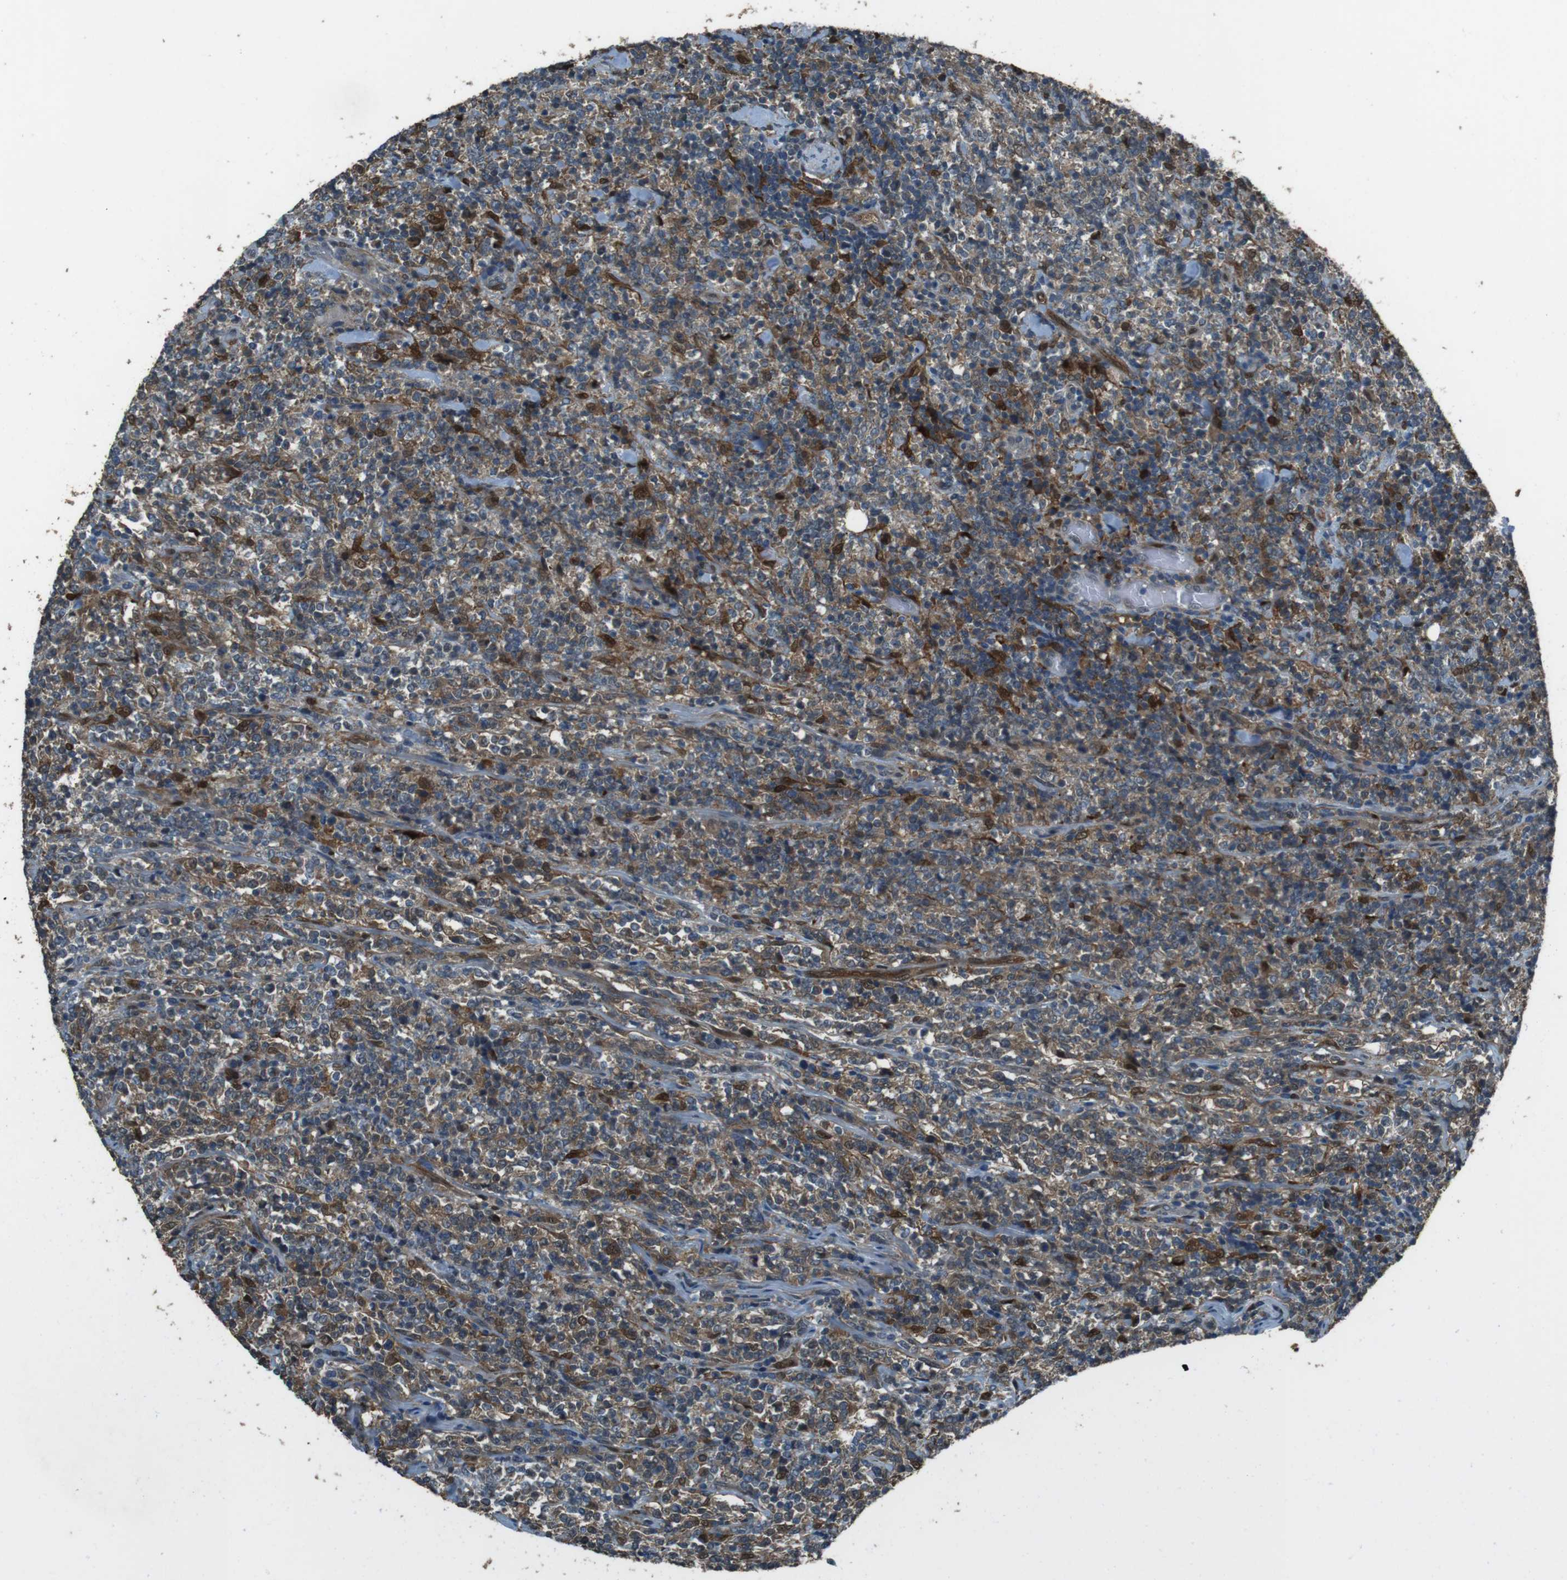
{"staining": {"intensity": "moderate", "quantity": "25%-75%", "location": "cytoplasmic/membranous,nuclear"}, "tissue": "lymphoma", "cell_type": "Tumor cells", "image_type": "cancer", "snomed": [{"axis": "morphology", "description": "Malignant lymphoma, non-Hodgkin's type, High grade"}, {"axis": "topography", "description": "Soft tissue"}], "caption": "About 25%-75% of tumor cells in lymphoma display moderate cytoplasmic/membranous and nuclear protein positivity as visualized by brown immunohistochemical staining.", "gene": "MFAP3", "patient": {"sex": "male", "age": 18}}